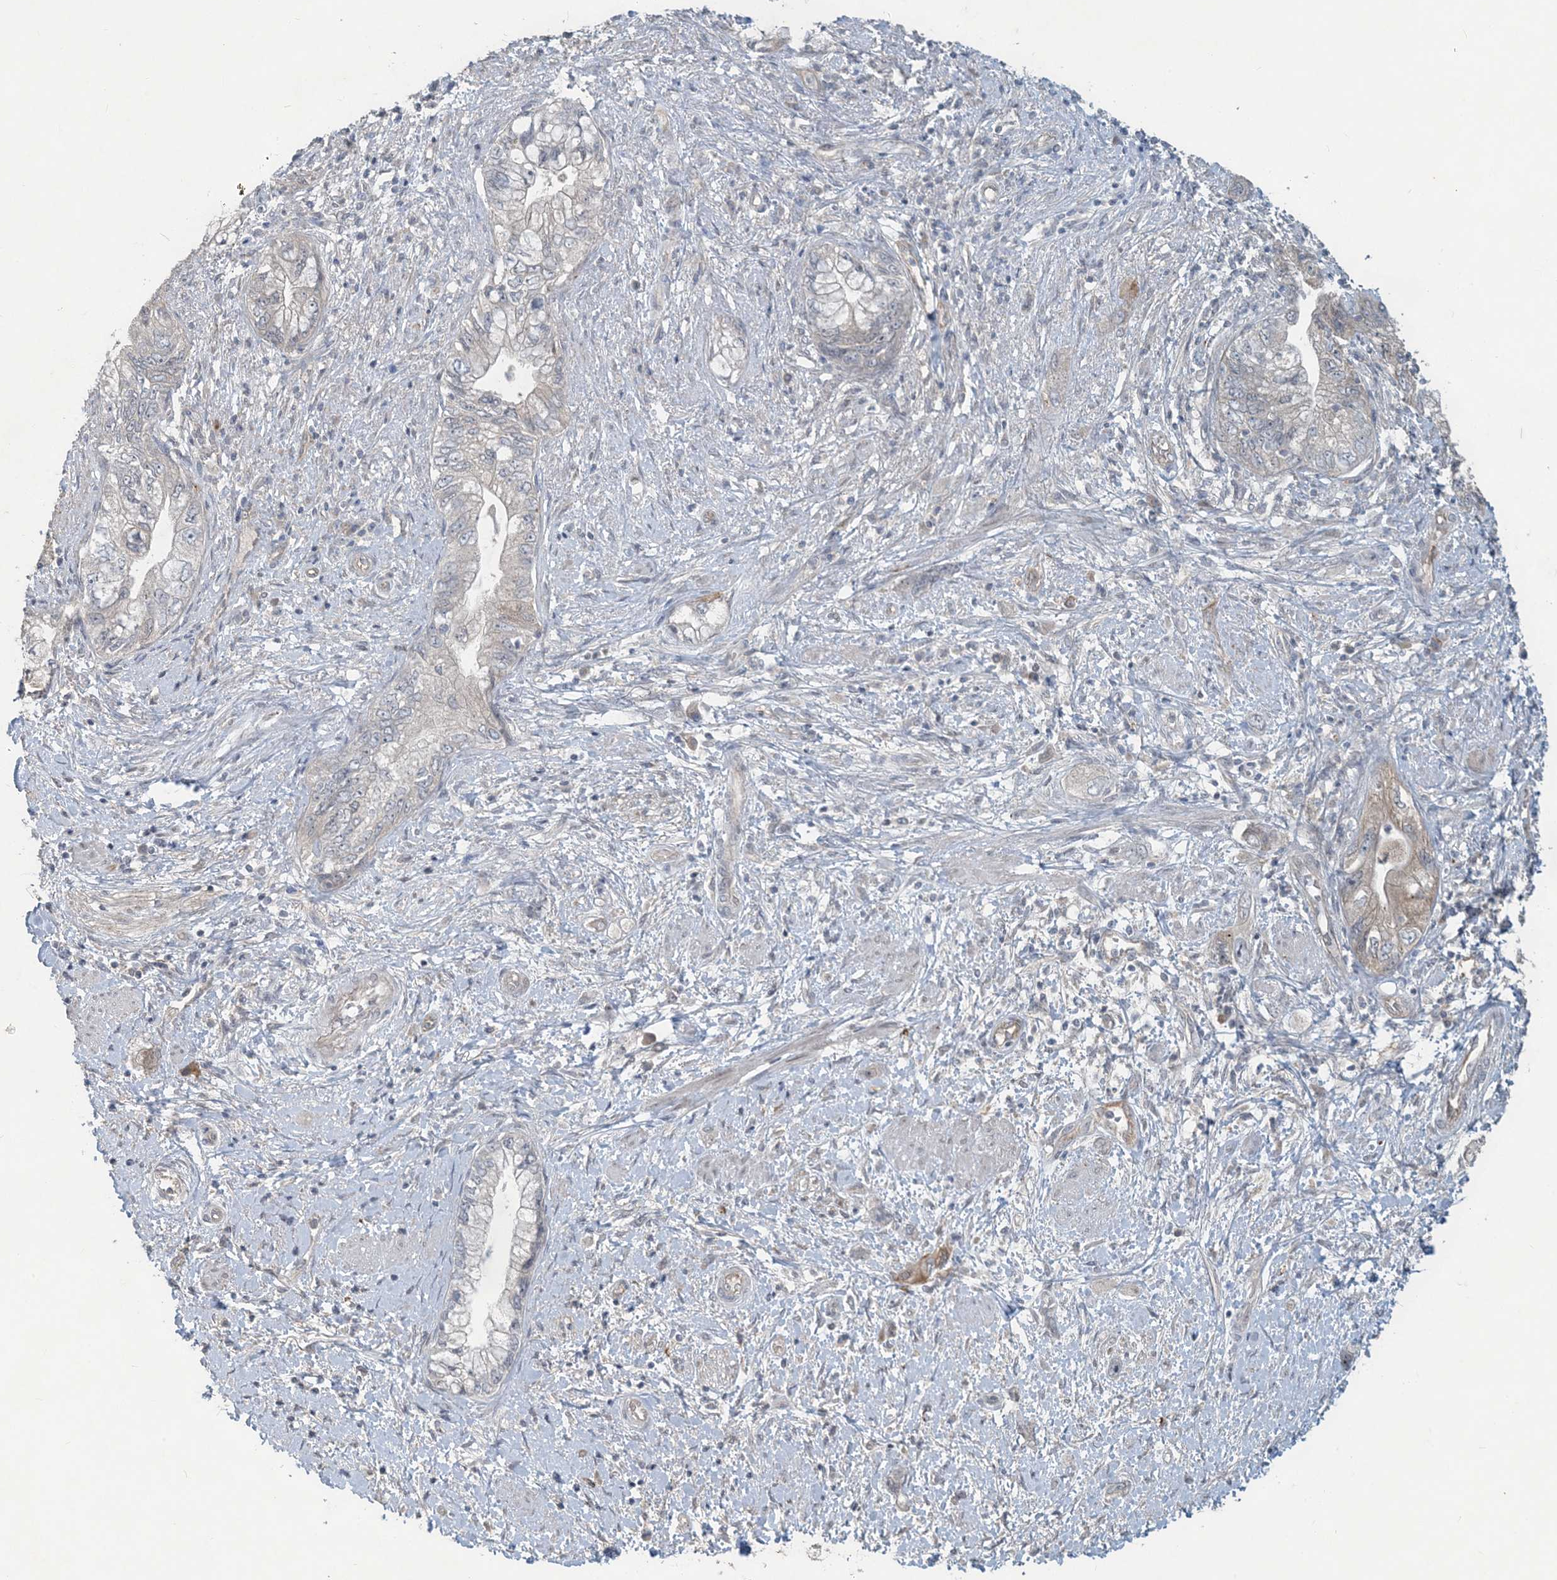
{"staining": {"intensity": "negative", "quantity": "none", "location": "none"}, "tissue": "pancreatic cancer", "cell_type": "Tumor cells", "image_type": "cancer", "snomed": [{"axis": "morphology", "description": "Adenocarcinoma, NOS"}, {"axis": "topography", "description": "Pancreas"}], "caption": "This is an immunohistochemistry image of pancreatic cancer (adenocarcinoma). There is no expression in tumor cells.", "gene": "CDS1", "patient": {"sex": "female", "age": 73}}